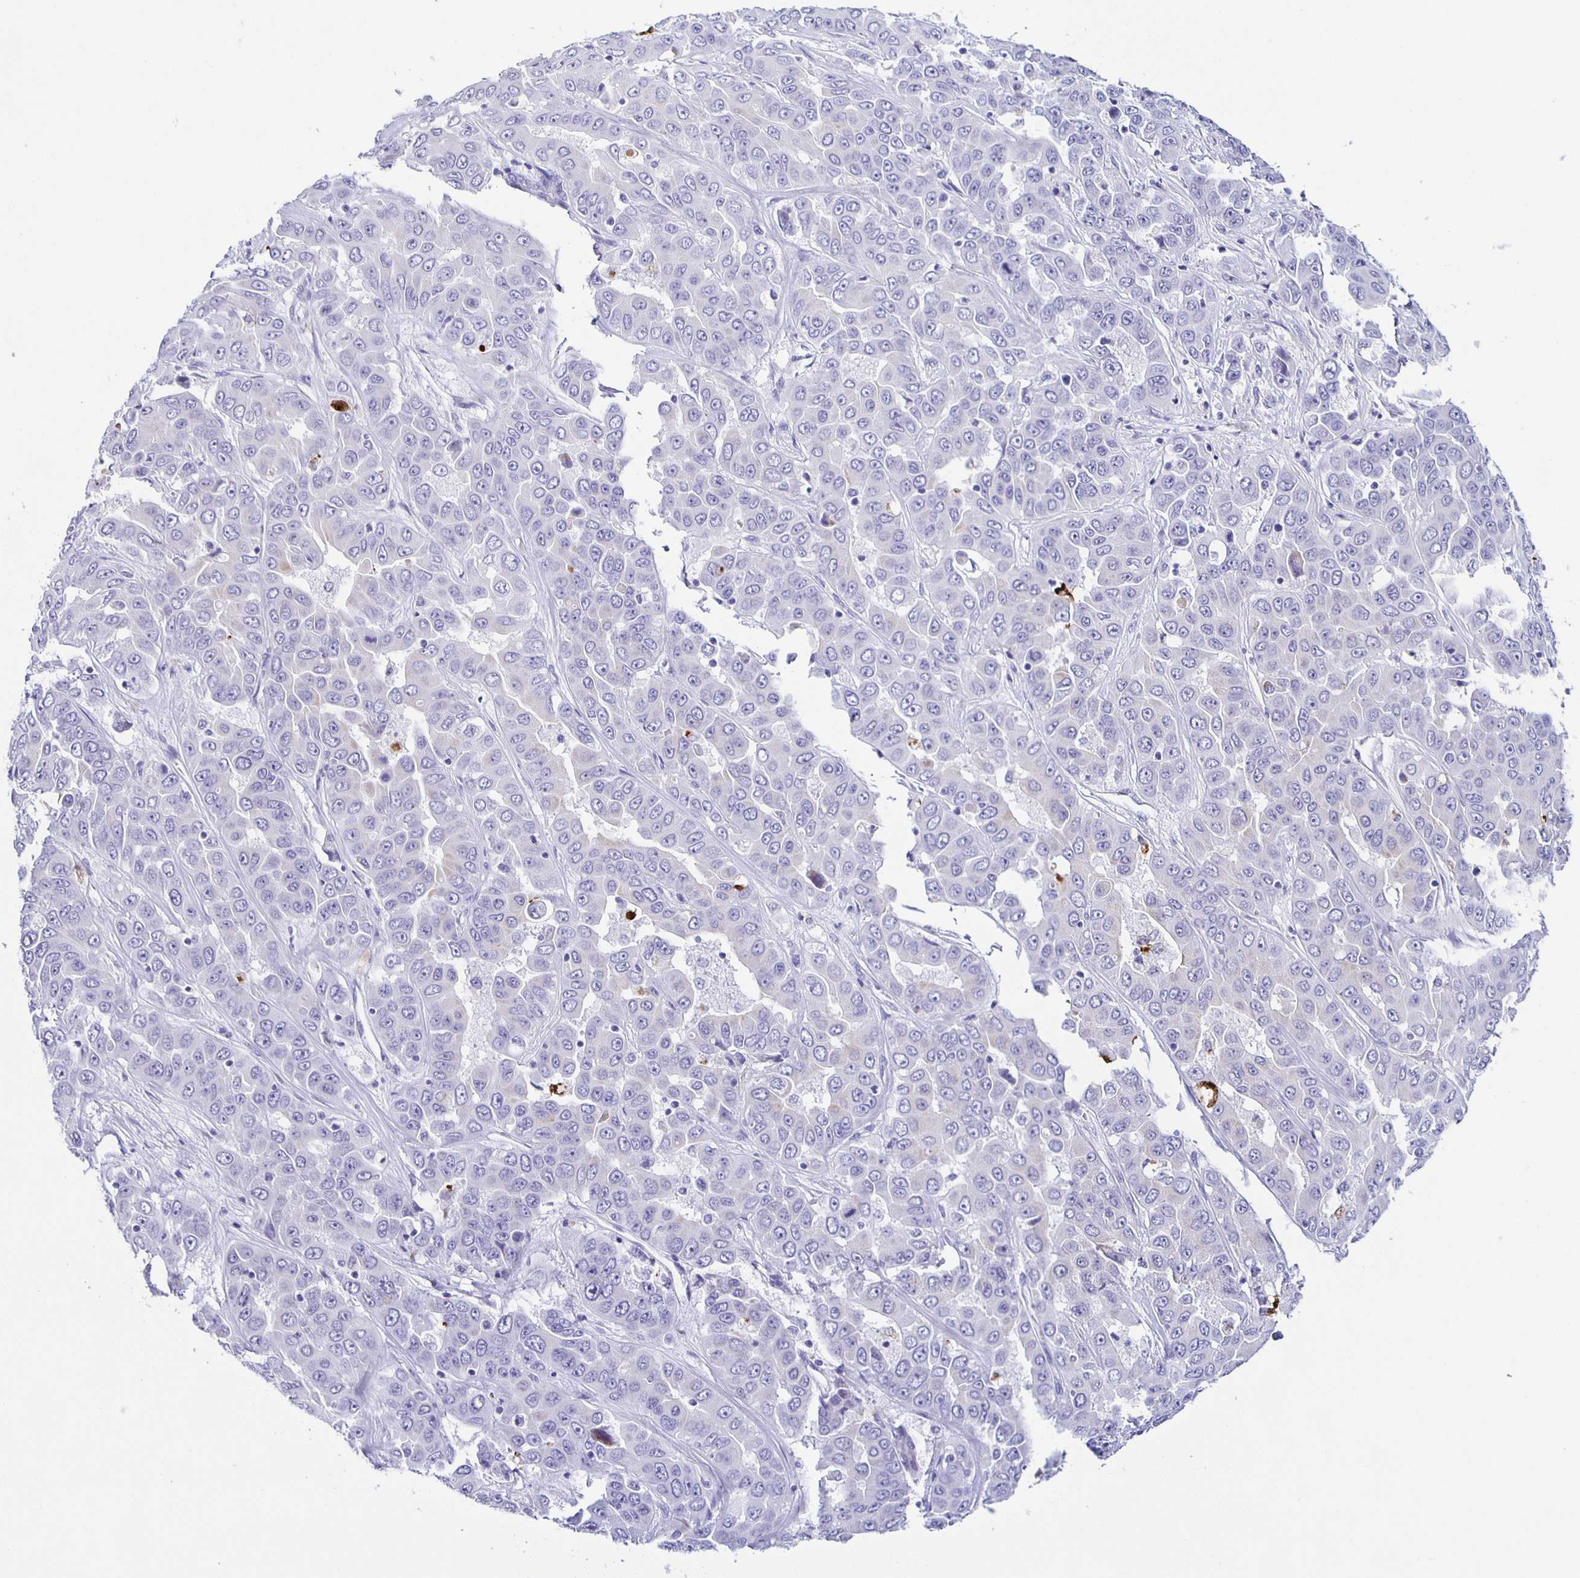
{"staining": {"intensity": "negative", "quantity": "none", "location": "none"}, "tissue": "liver cancer", "cell_type": "Tumor cells", "image_type": "cancer", "snomed": [{"axis": "morphology", "description": "Cholangiocarcinoma"}, {"axis": "topography", "description": "Liver"}], "caption": "The photomicrograph reveals no significant expression in tumor cells of liver cancer (cholangiocarcinoma).", "gene": "AQP6", "patient": {"sex": "female", "age": 52}}